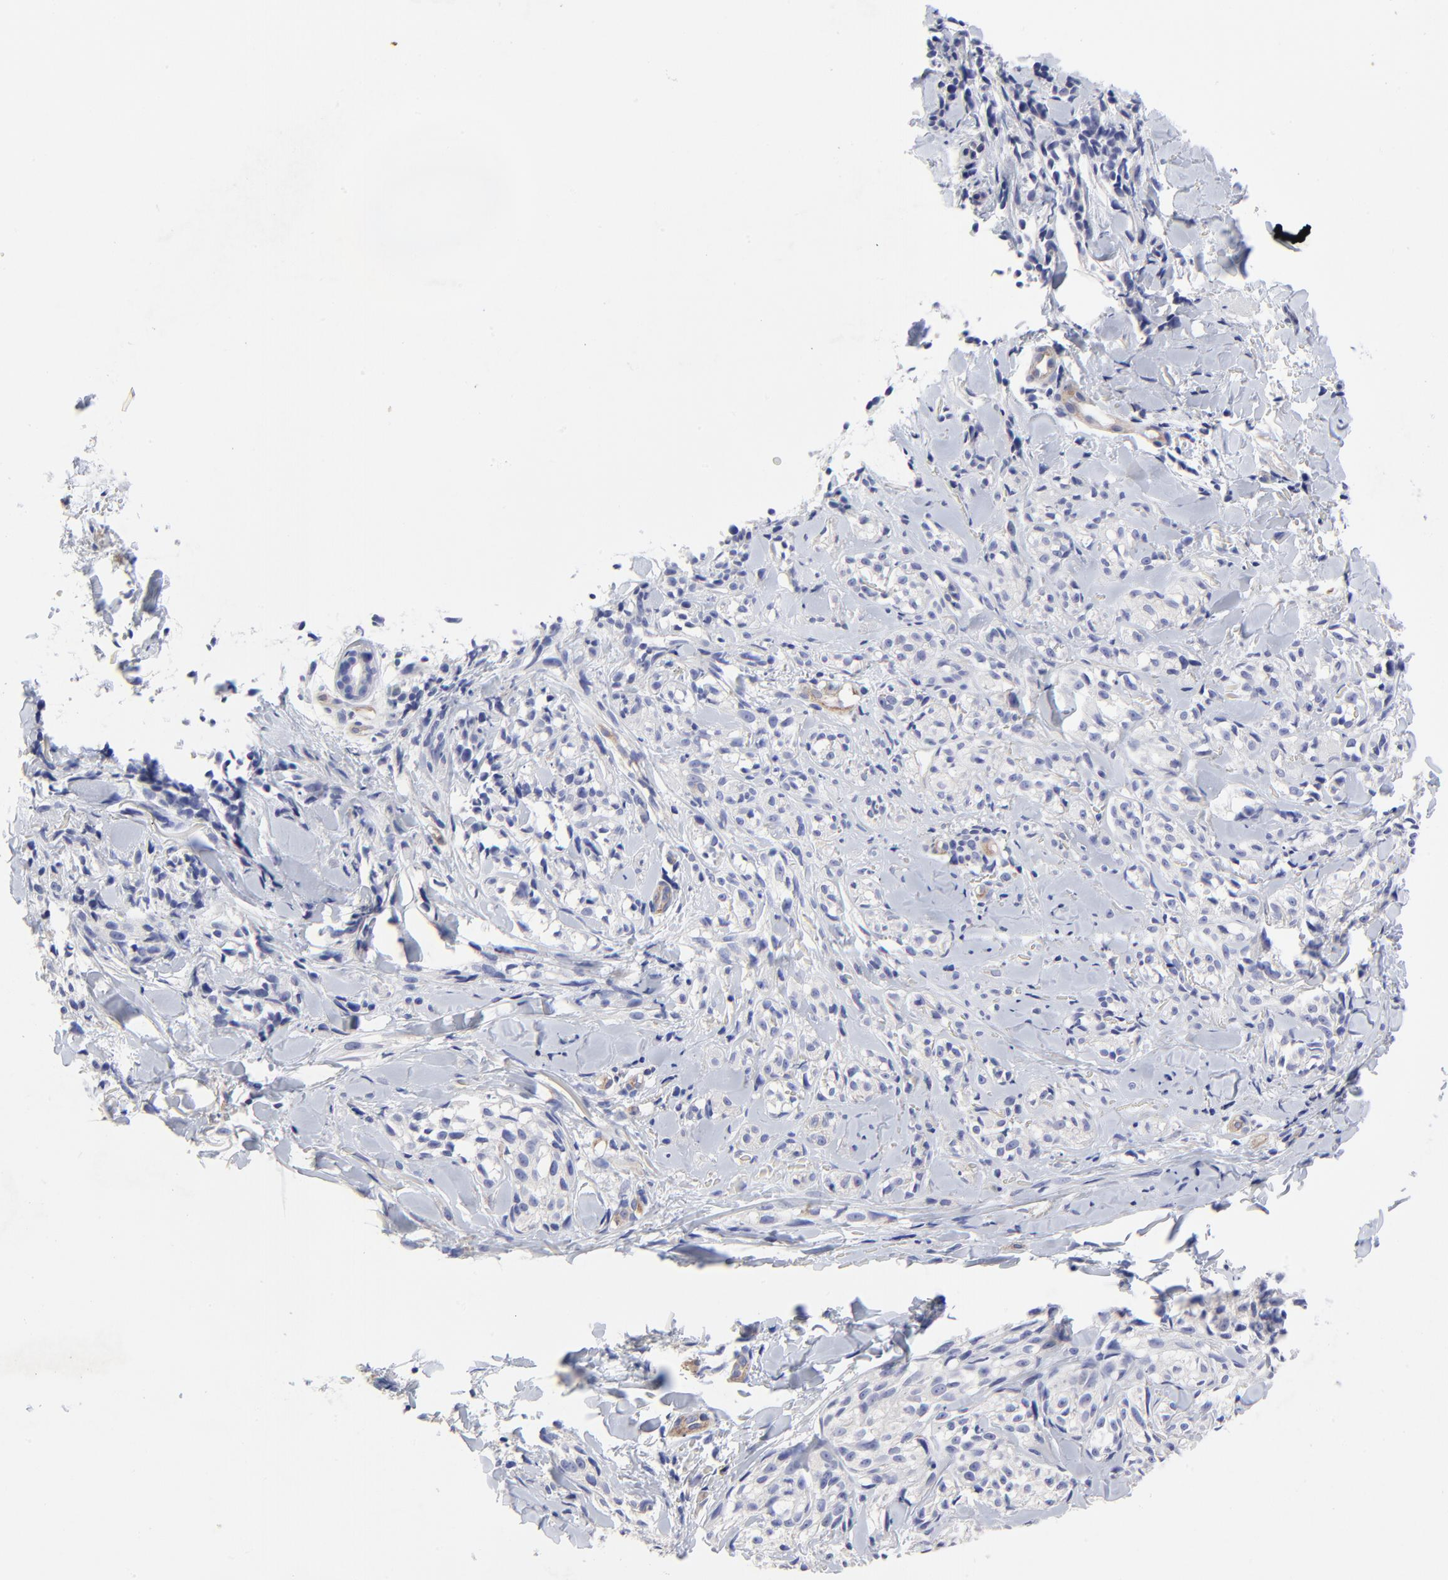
{"staining": {"intensity": "negative", "quantity": "none", "location": "none"}, "tissue": "melanoma", "cell_type": "Tumor cells", "image_type": "cancer", "snomed": [{"axis": "morphology", "description": "Malignant melanoma, Metastatic site"}, {"axis": "topography", "description": "Skin"}], "caption": "IHC micrograph of neoplastic tissue: malignant melanoma (metastatic site) stained with DAB (3,3'-diaminobenzidine) reveals no significant protein positivity in tumor cells.", "gene": "SULF2", "patient": {"sex": "female", "age": 66}}